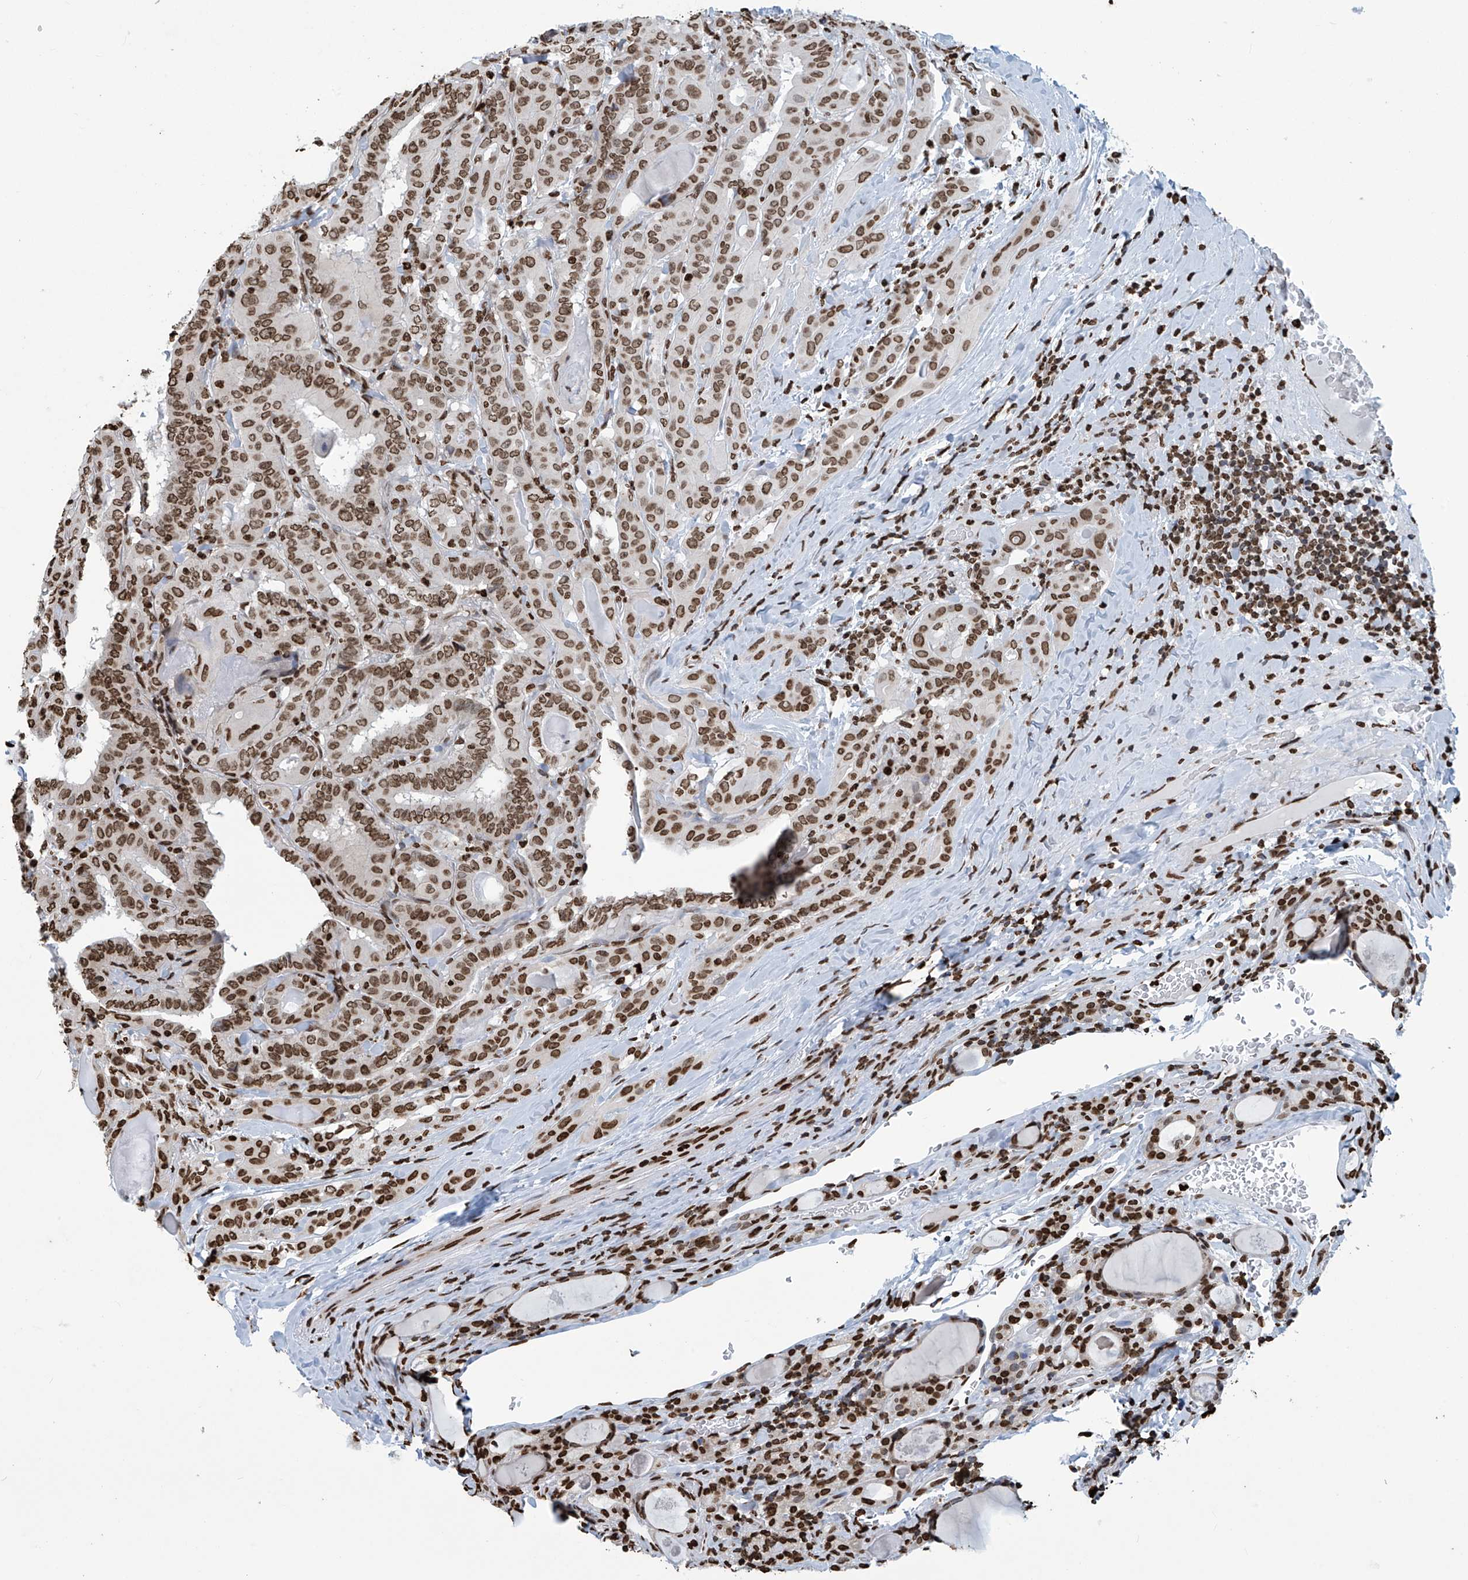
{"staining": {"intensity": "moderate", "quantity": ">75%", "location": "nuclear"}, "tissue": "thyroid cancer", "cell_type": "Tumor cells", "image_type": "cancer", "snomed": [{"axis": "morphology", "description": "Papillary adenocarcinoma, NOS"}, {"axis": "topography", "description": "Thyroid gland"}], "caption": "Brown immunohistochemical staining in human thyroid papillary adenocarcinoma demonstrates moderate nuclear positivity in about >75% of tumor cells.", "gene": "DPPA2", "patient": {"sex": "female", "age": 72}}